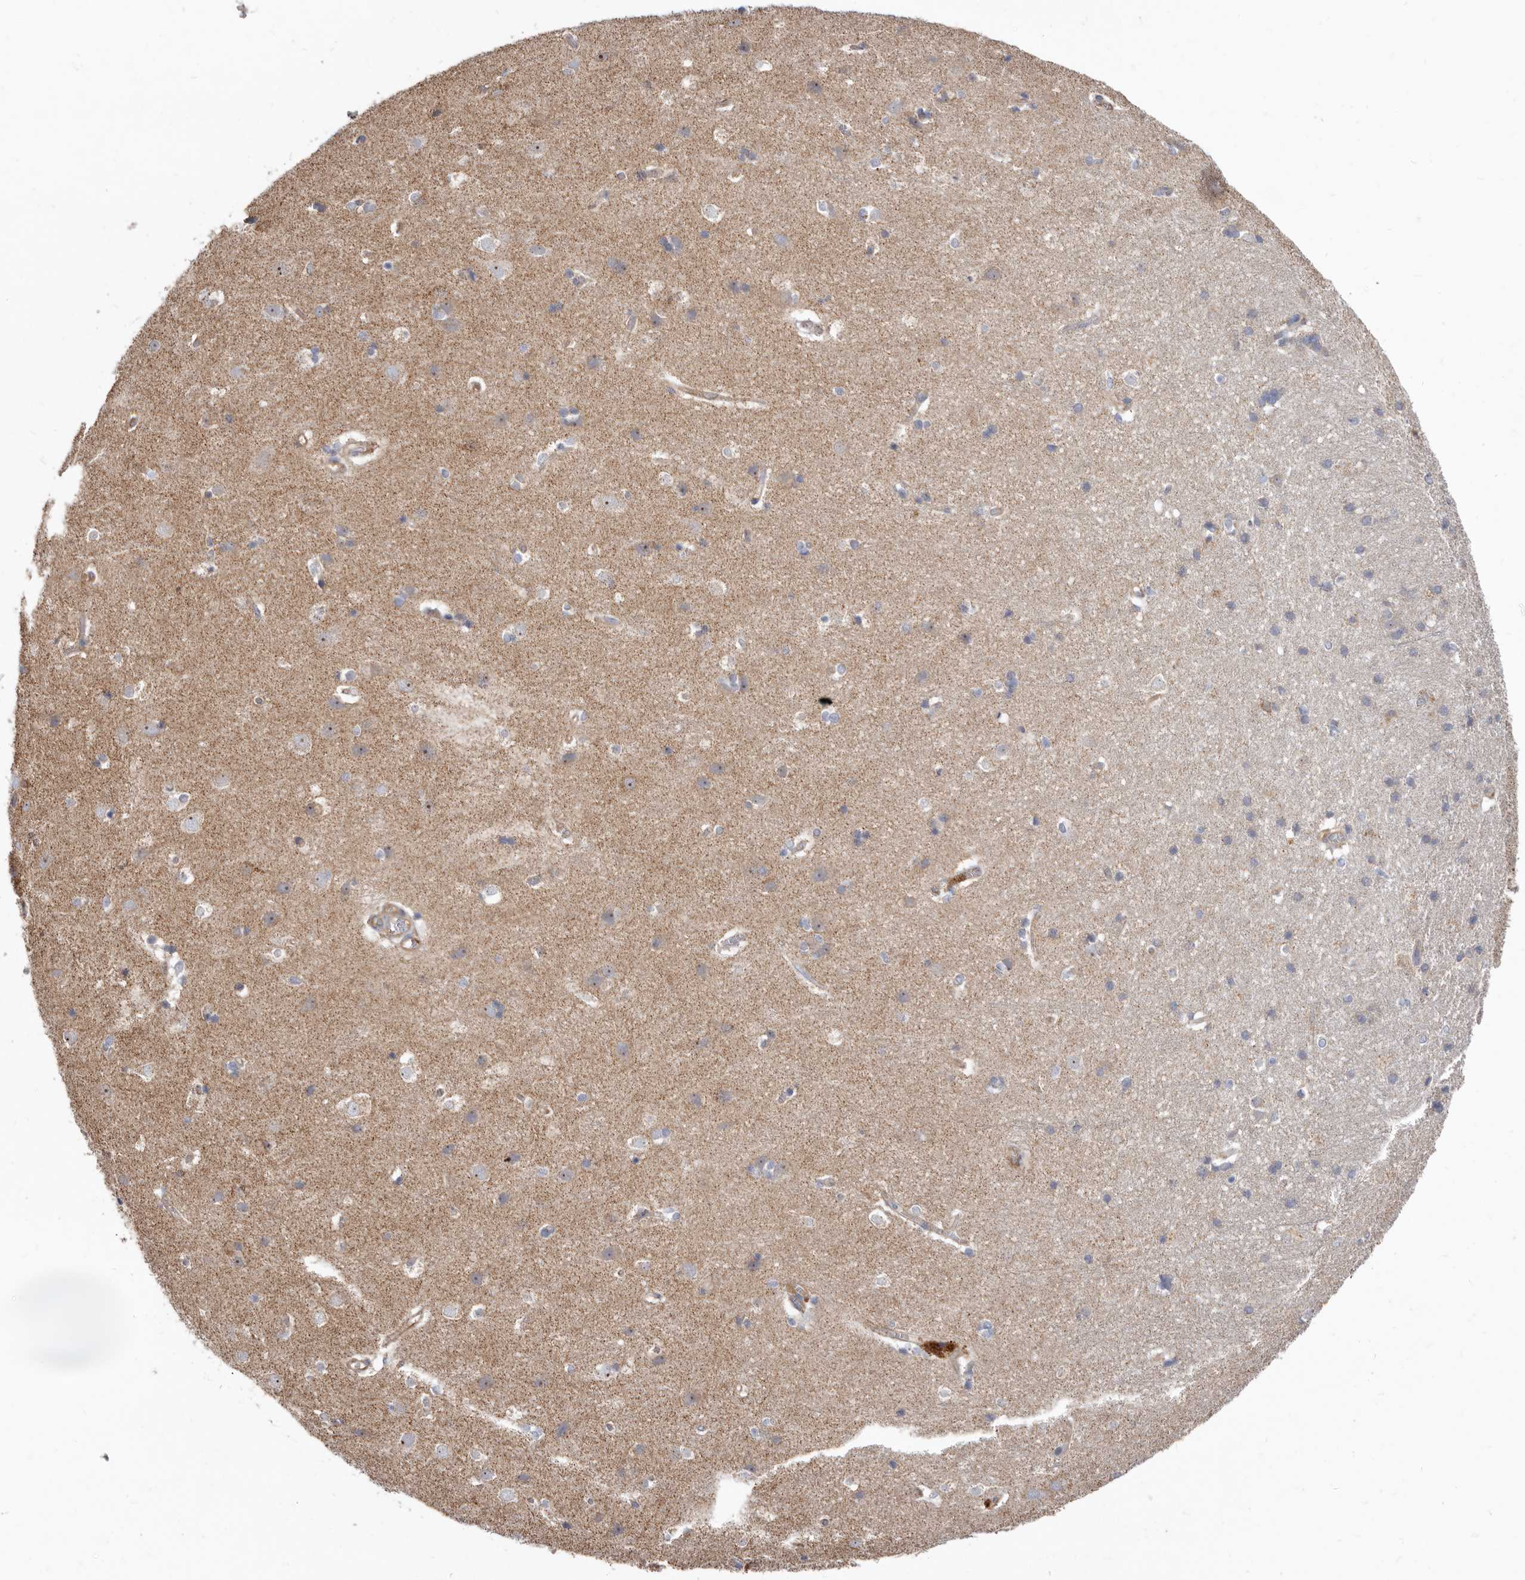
{"staining": {"intensity": "negative", "quantity": "none", "location": "none"}, "tissue": "cerebral cortex", "cell_type": "Endothelial cells", "image_type": "normal", "snomed": [{"axis": "morphology", "description": "Normal tissue, NOS"}, {"axis": "topography", "description": "Cerebral cortex"}], "caption": "This is an immunohistochemistry photomicrograph of benign cerebral cortex. There is no positivity in endothelial cells.", "gene": "FMO2", "patient": {"sex": "male", "age": 54}}